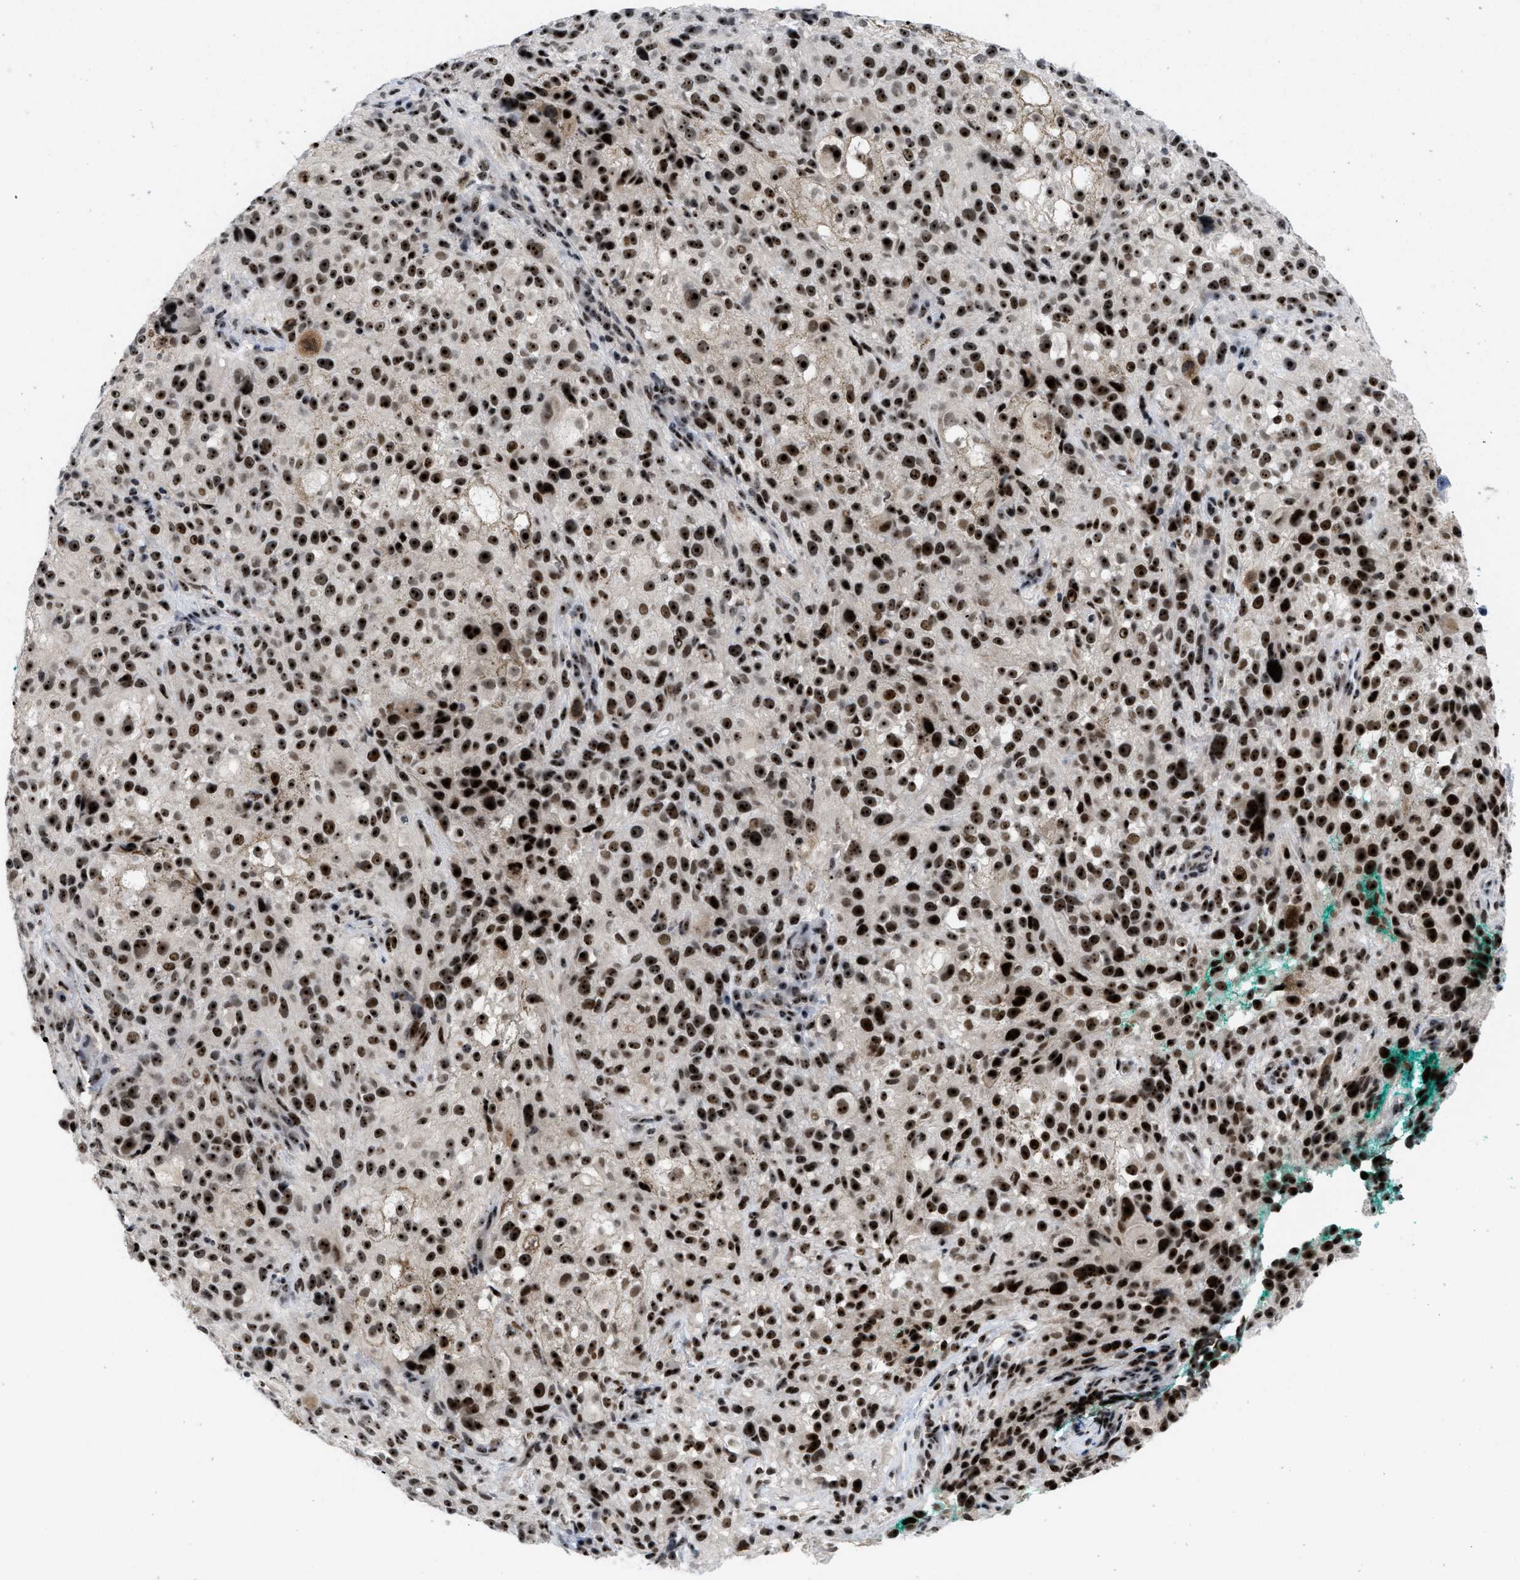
{"staining": {"intensity": "strong", "quantity": ">75%", "location": "nuclear"}, "tissue": "melanoma", "cell_type": "Tumor cells", "image_type": "cancer", "snomed": [{"axis": "morphology", "description": "Necrosis, NOS"}, {"axis": "morphology", "description": "Malignant melanoma, NOS"}, {"axis": "topography", "description": "Skin"}], "caption": "Immunohistochemical staining of malignant melanoma exhibits strong nuclear protein positivity in approximately >75% of tumor cells.", "gene": "NOP58", "patient": {"sex": "female", "age": 87}}